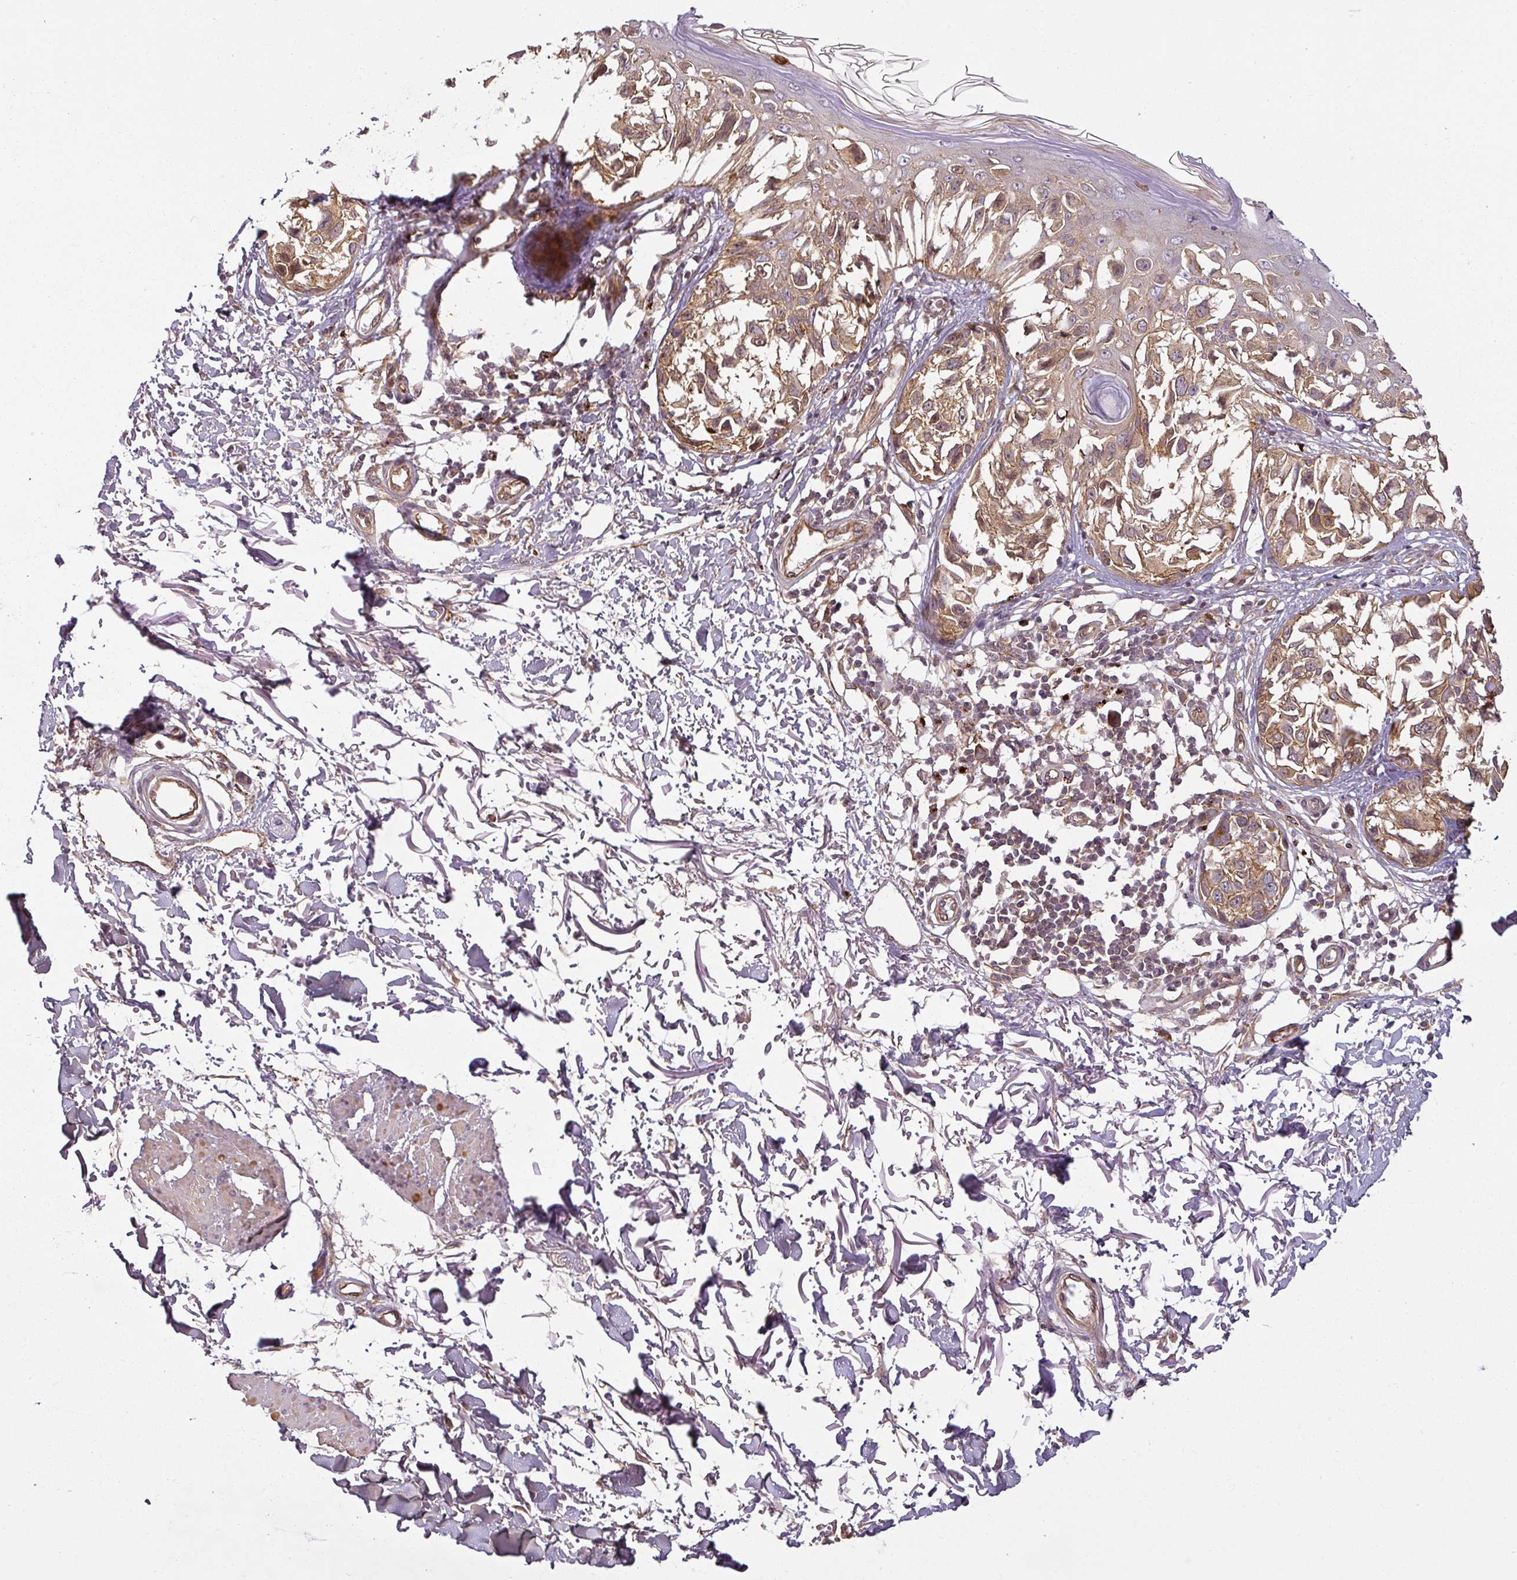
{"staining": {"intensity": "weak", "quantity": ">75%", "location": "cytoplasmic/membranous,nuclear"}, "tissue": "melanoma", "cell_type": "Tumor cells", "image_type": "cancer", "snomed": [{"axis": "morphology", "description": "Malignant melanoma, NOS"}, {"axis": "topography", "description": "Skin"}], "caption": "A micrograph showing weak cytoplasmic/membranous and nuclear staining in about >75% of tumor cells in malignant melanoma, as visualized by brown immunohistochemical staining.", "gene": "DIMT1", "patient": {"sex": "male", "age": 73}}